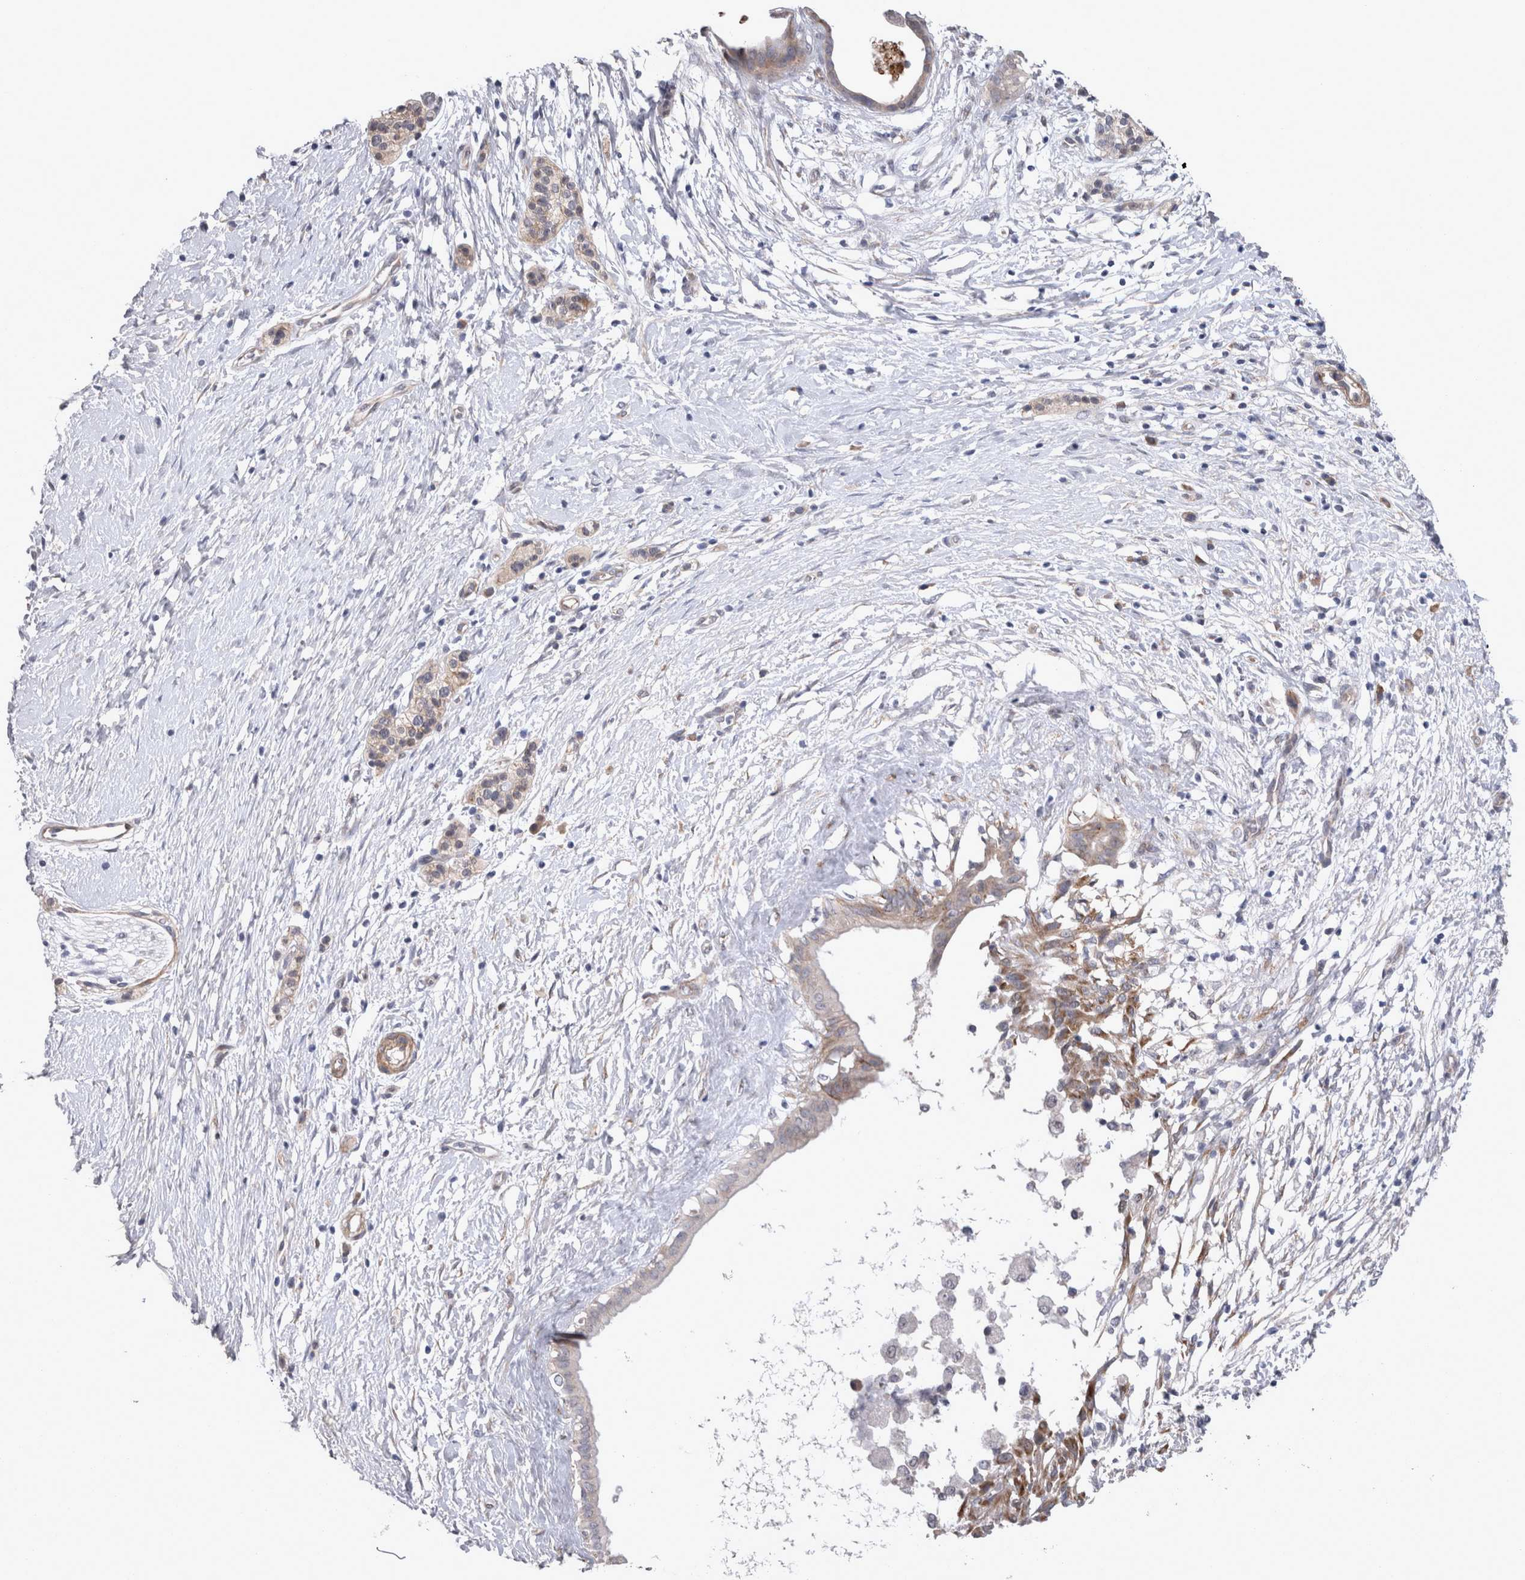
{"staining": {"intensity": "weak", "quantity": "25%-75%", "location": "cytoplasmic/membranous"}, "tissue": "pancreatic cancer", "cell_type": "Tumor cells", "image_type": "cancer", "snomed": [{"axis": "morphology", "description": "Adenocarcinoma, NOS"}, {"axis": "topography", "description": "Pancreas"}], "caption": "Protein expression analysis of human adenocarcinoma (pancreatic) reveals weak cytoplasmic/membranous expression in about 25%-75% of tumor cells.", "gene": "DDX6", "patient": {"sex": "male", "age": 50}}